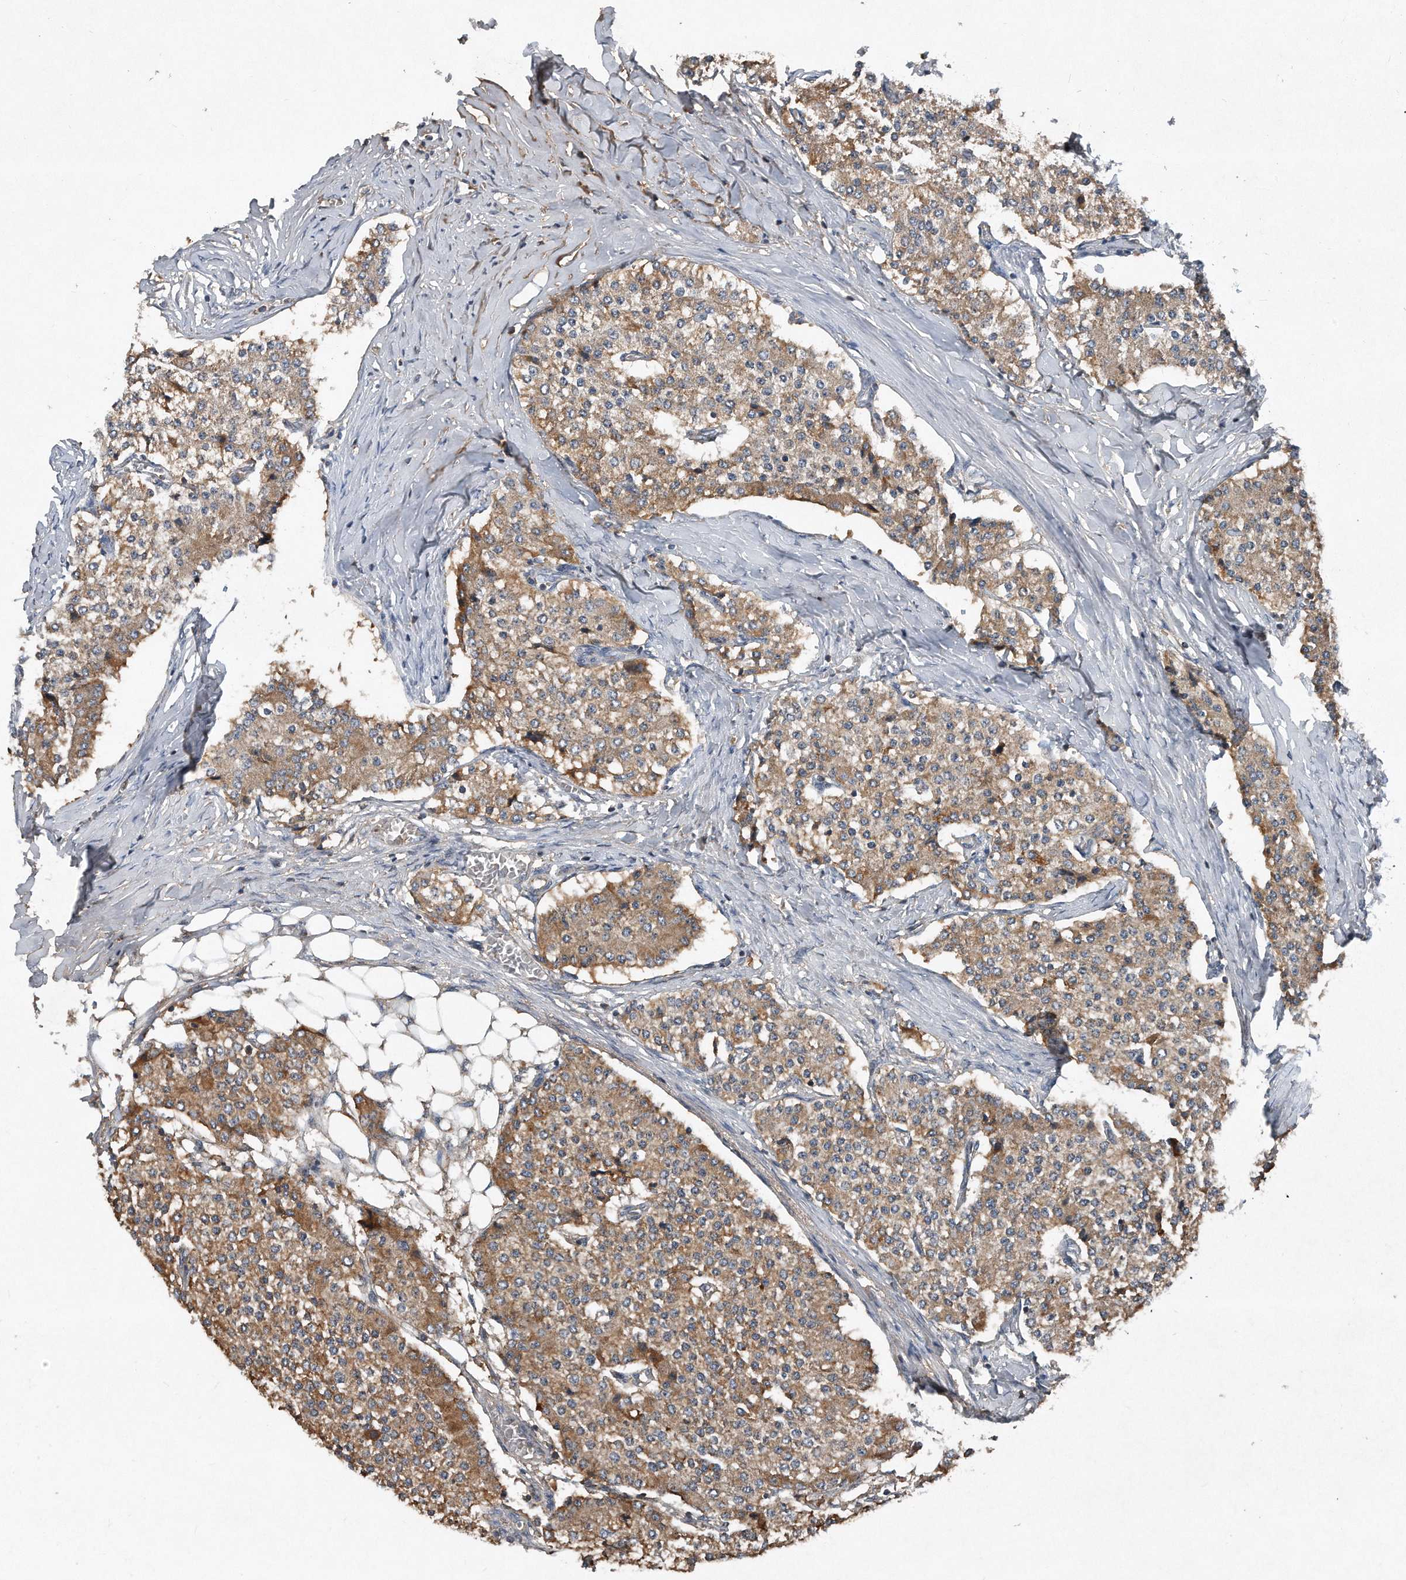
{"staining": {"intensity": "moderate", "quantity": ">75%", "location": "cytoplasmic/membranous"}, "tissue": "carcinoid", "cell_type": "Tumor cells", "image_type": "cancer", "snomed": [{"axis": "morphology", "description": "Carcinoid, malignant, NOS"}, {"axis": "topography", "description": "Colon"}], "caption": "Human carcinoid stained with a brown dye shows moderate cytoplasmic/membranous positive staining in about >75% of tumor cells.", "gene": "SDHA", "patient": {"sex": "female", "age": 52}}